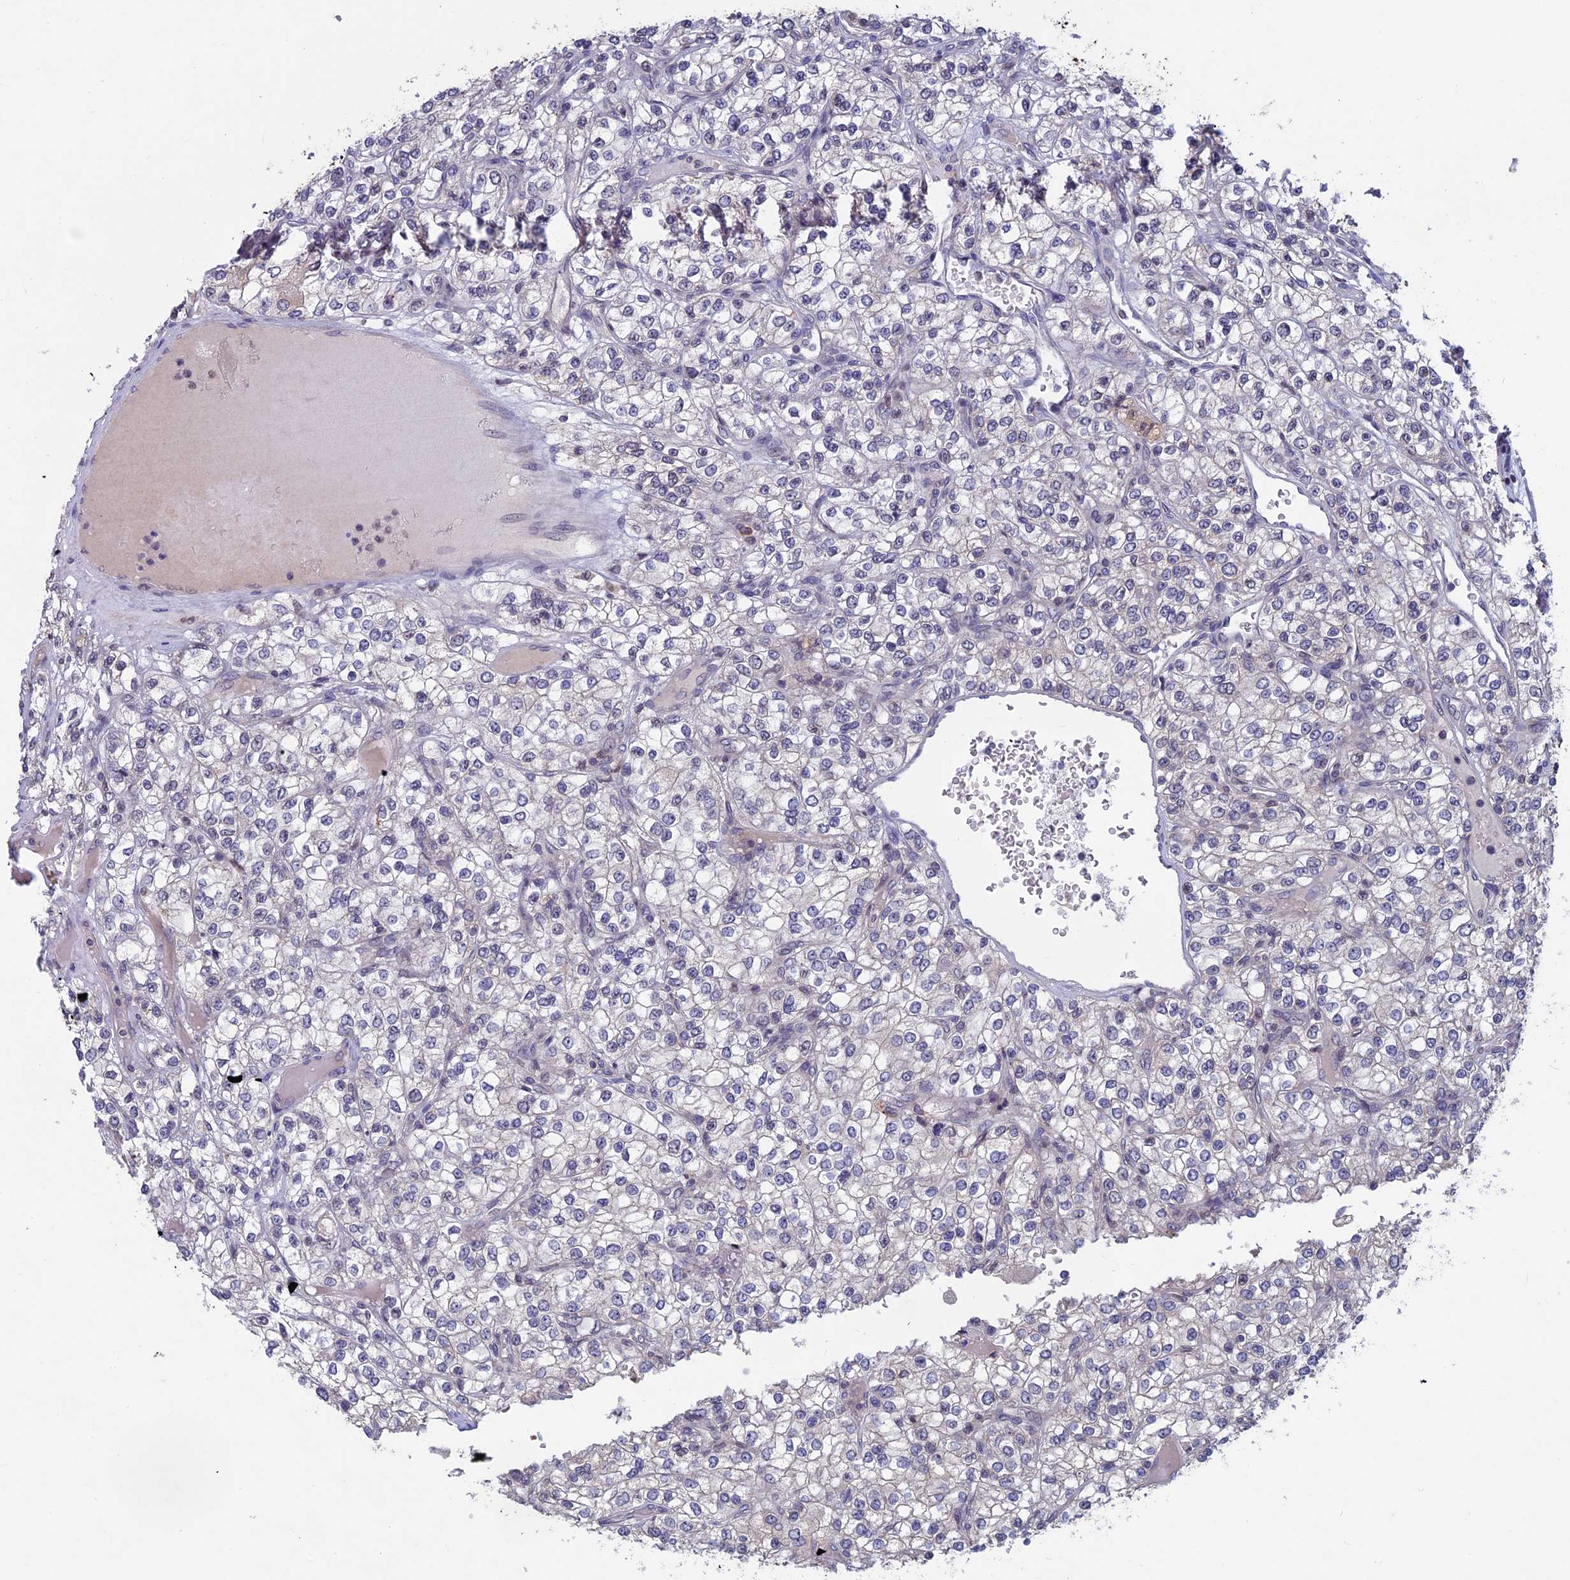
{"staining": {"intensity": "negative", "quantity": "none", "location": "none"}, "tissue": "renal cancer", "cell_type": "Tumor cells", "image_type": "cancer", "snomed": [{"axis": "morphology", "description": "Adenocarcinoma, NOS"}, {"axis": "topography", "description": "Kidney"}], "caption": "Tumor cells show no significant protein positivity in adenocarcinoma (renal). (DAB immunohistochemistry with hematoxylin counter stain).", "gene": "SPIRE1", "patient": {"sex": "male", "age": 80}}